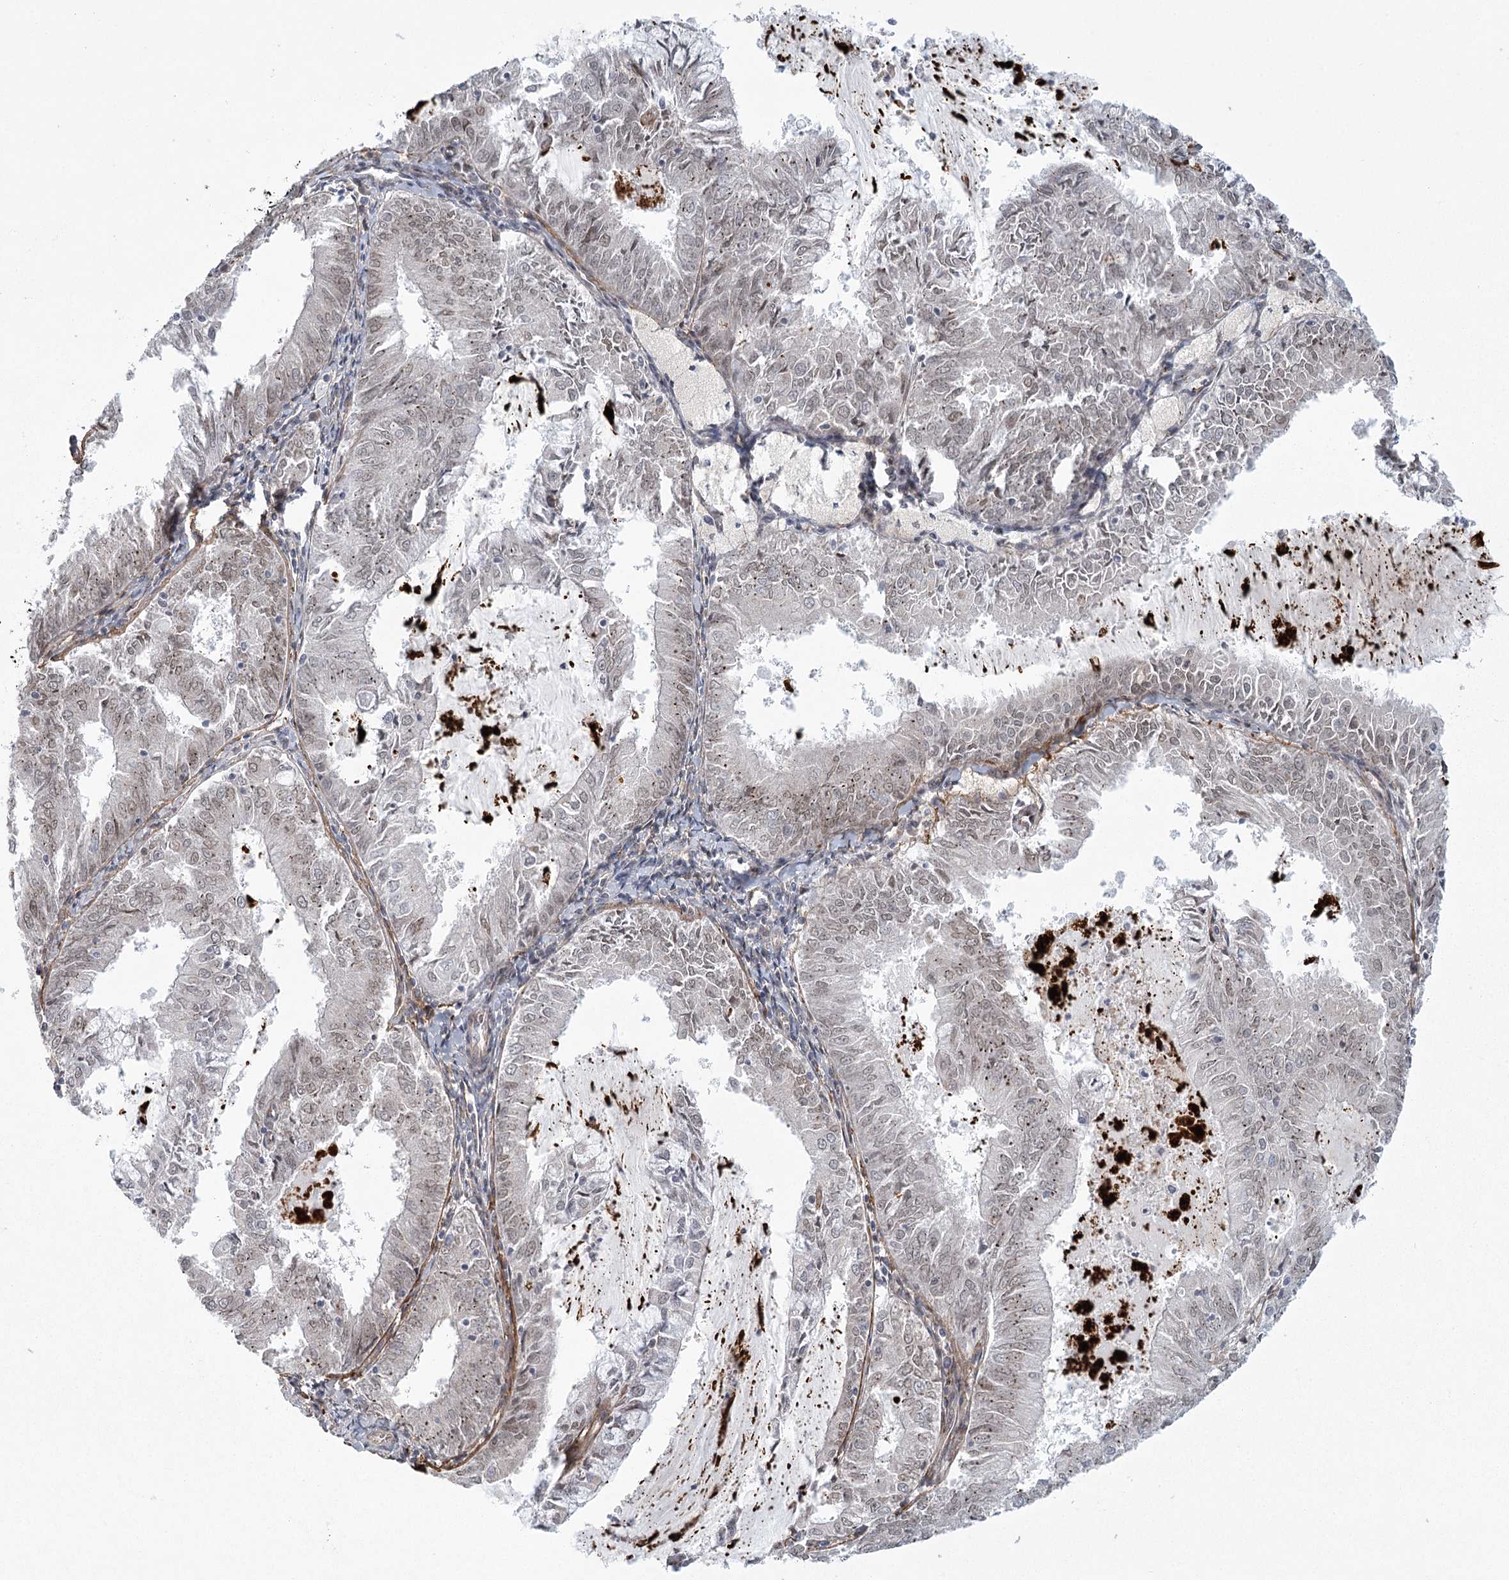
{"staining": {"intensity": "weak", "quantity": "<25%", "location": "nuclear"}, "tissue": "endometrial cancer", "cell_type": "Tumor cells", "image_type": "cancer", "snomed": [{"axis": "morphology", "description": "Adenocarcinoma, NOS"}, {"axis": "topography", "description": "Endometrium"}], "caption": "This is an immunohistochemistry image of endometrial cancer (adenocarcinoma). There is no expression in tumor cells.", "gene": "MED28", "patient": {"sex": "female", "age": 57}}